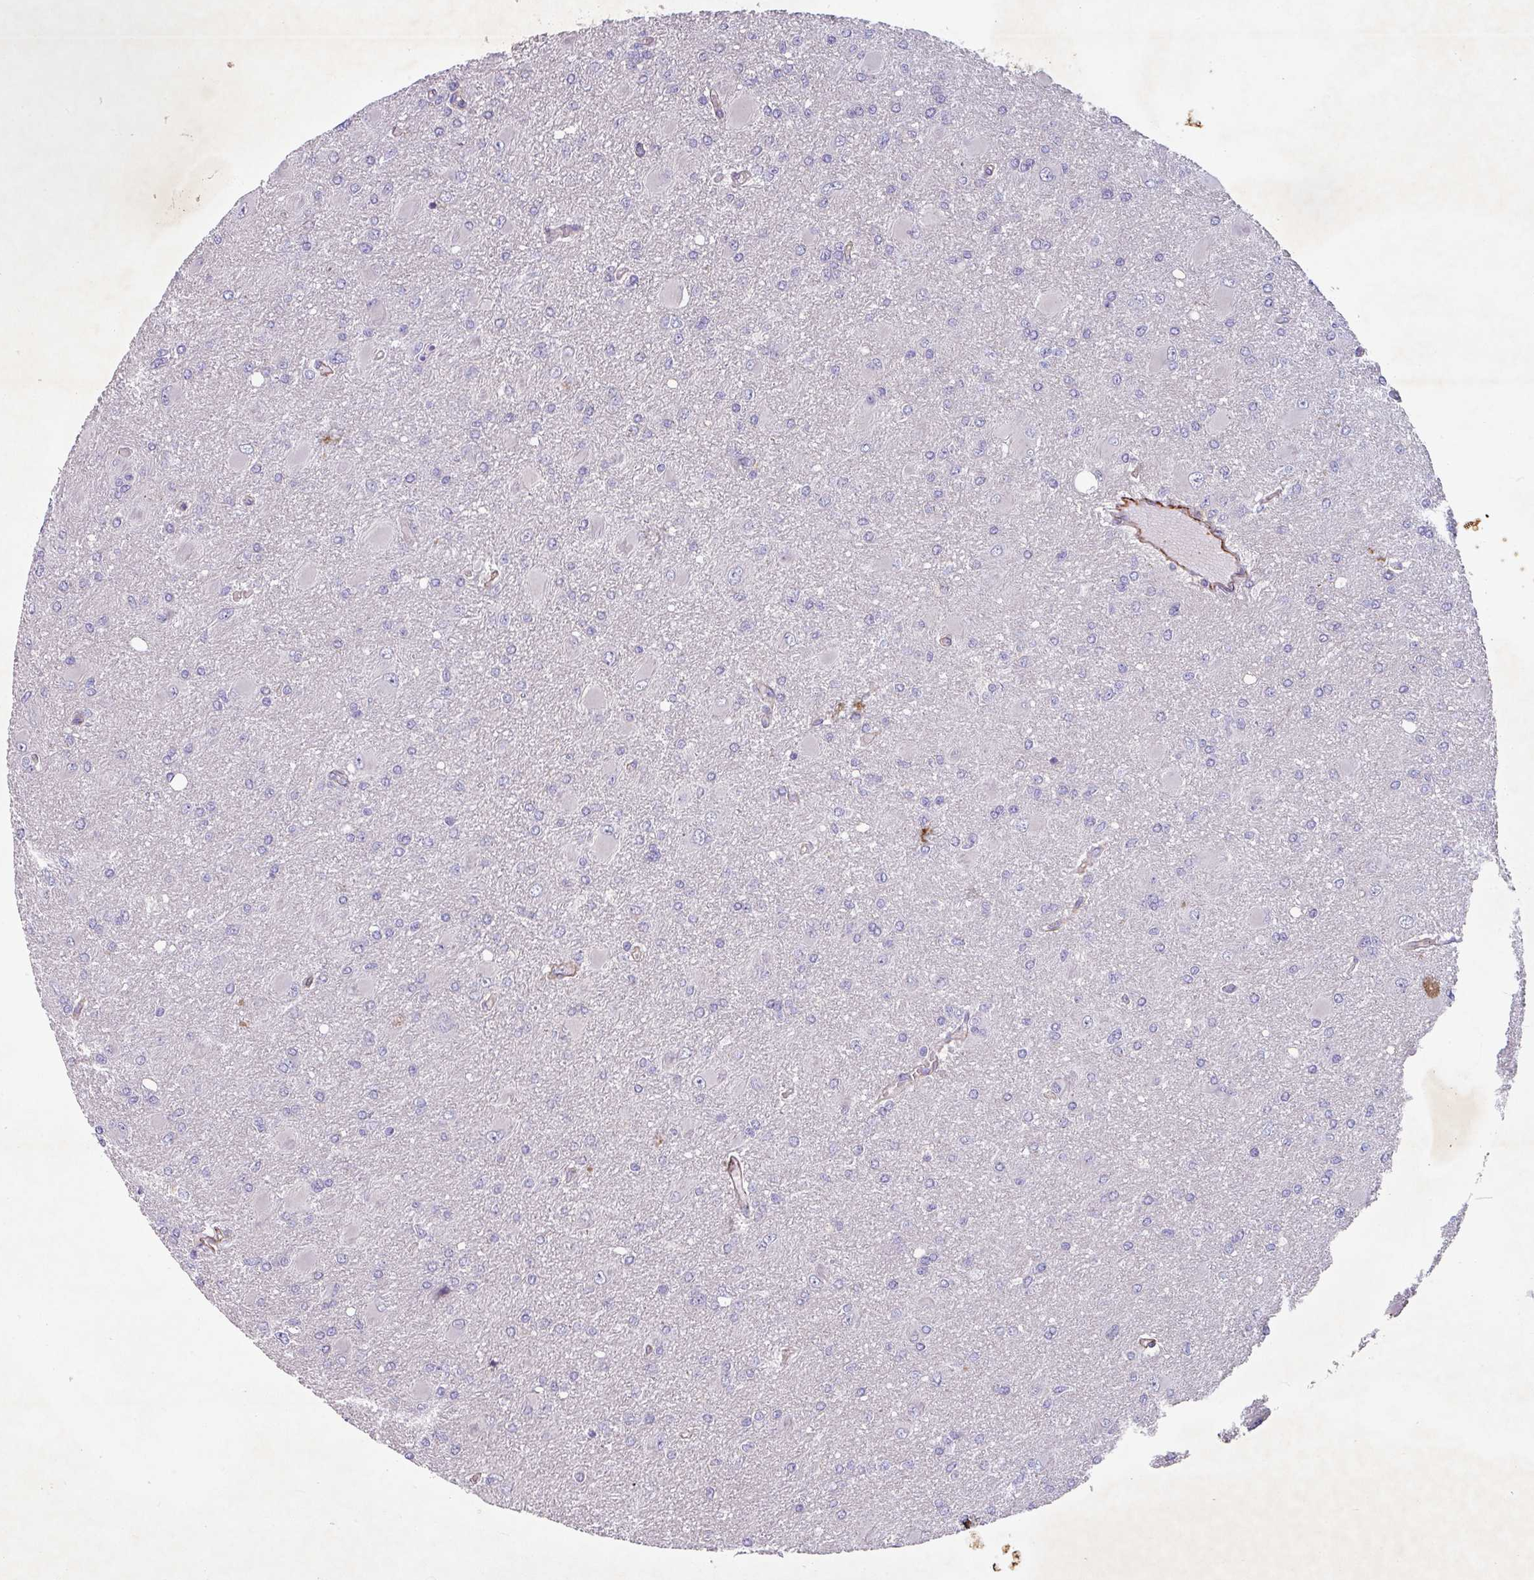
{"staining": {"intensity": "negative", "quantity": "none", "location": "none"}, "tissue": "glioma", "cell_type": "Tumor cells", "image_type": "cancer", "snomed": [{"axis": "morphology", "description": "Glioma, malignant, High grade"}, {"axis": "topography", "description": "Brain"}], "caption": "The immunohistochemistry (IHC) image has no significant expression in tumor cells of malignant high-grade glioma tissue.", "gene": "ATP2C2", "patient": {"sex": "male", "age": 67}}